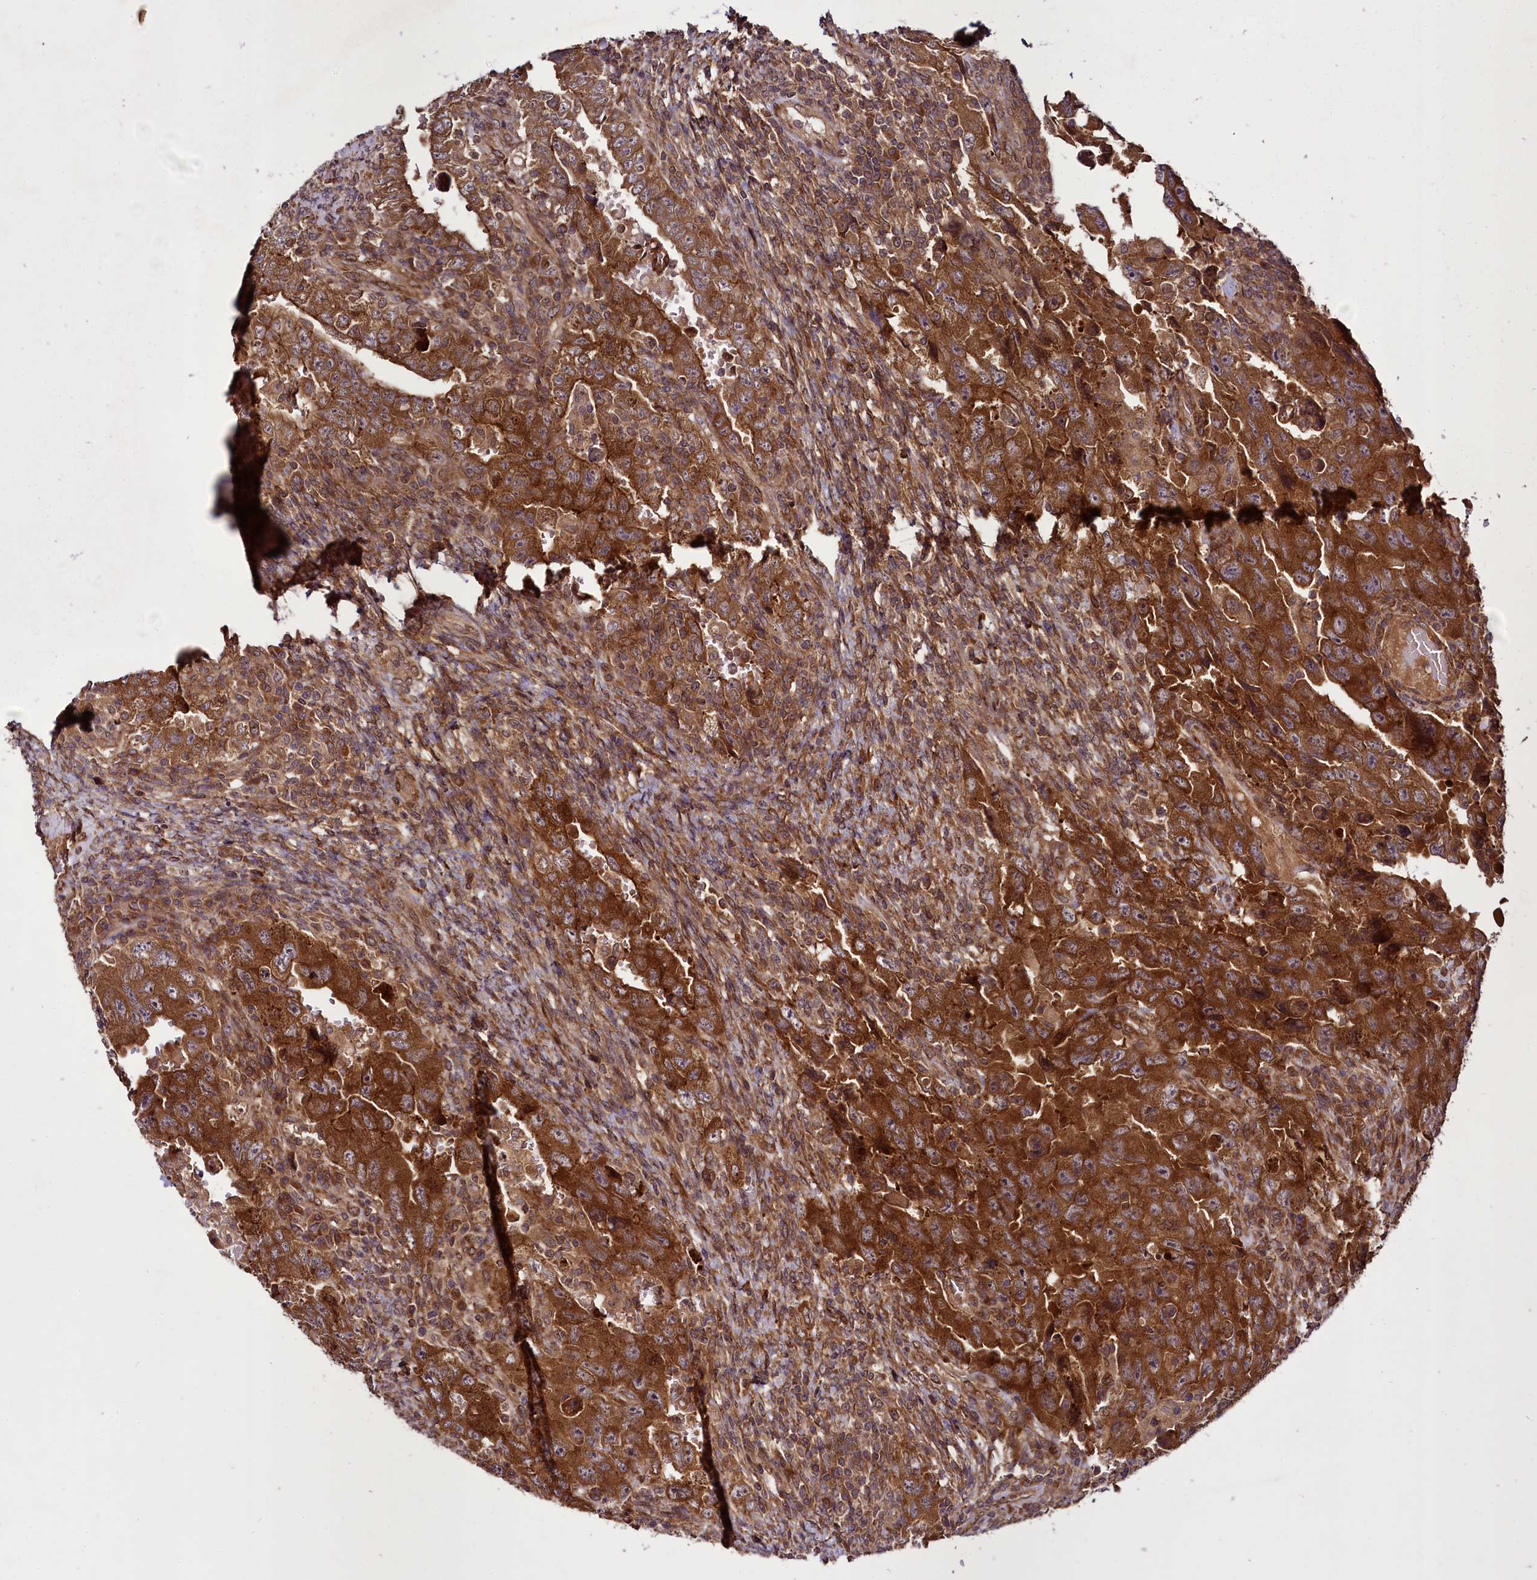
{"staining": {"intensity": "strong", "quantity": ">75%", "location": "cytoplasmic/membranous"}, "tissue": "testis cancer", "cell_type": "Tumor cells", "image_type": "cancer", "snomed": [{"axis": "morphology", "description": "Carcinoma, Embryonal, NOS"}, {"axis": "topography", "description": "Testis"}], "caption": "Strong cytoplasmic/membranous expression for a protein is present in approximately >75% of tumor cells of testis cancer using immunohistochemistry (IHC).", "gene": "DCP1B", "patient": {"sex": "male", "age": 26}}